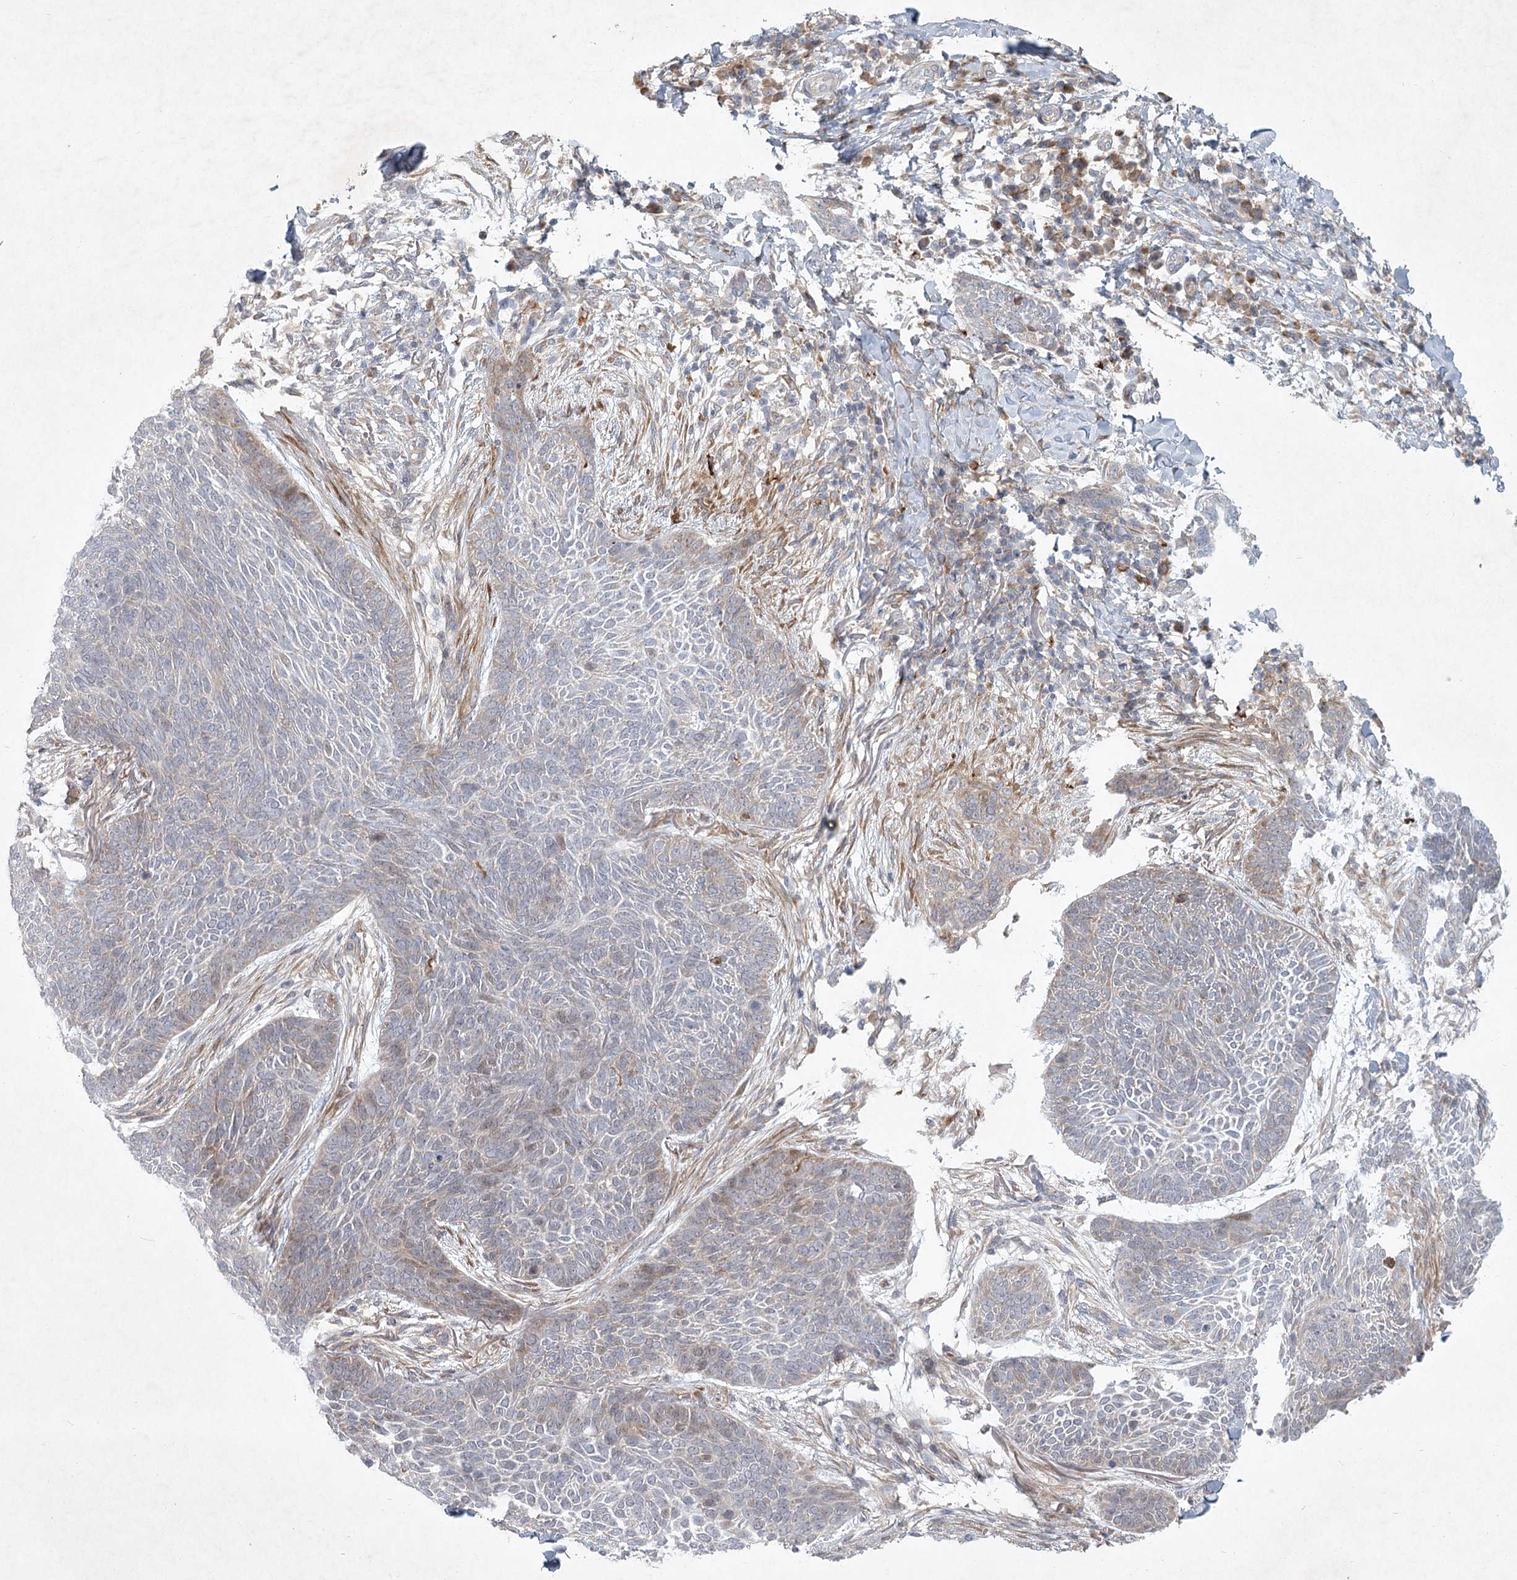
{"staining": {"intensity": "weak", "quantity": "<25%", "location": "cytoplasmic/membranous"}, "tissue": "skin cancer", "cell_type": "Tumor cells", "image_type": "cancer", "snomed": [{"axis": "morphology", "description": "Basal cell carcinoma"}, {"axis": "topography", "description": "Skin"}], "caption": "An IHC image of basal cell carcinoma (skin) is shown. There is no staining in tumor cells of basal cell carcinoma (skin).", "gene": "FAM110C", "patient": {"sex": "male", "age": 85}}